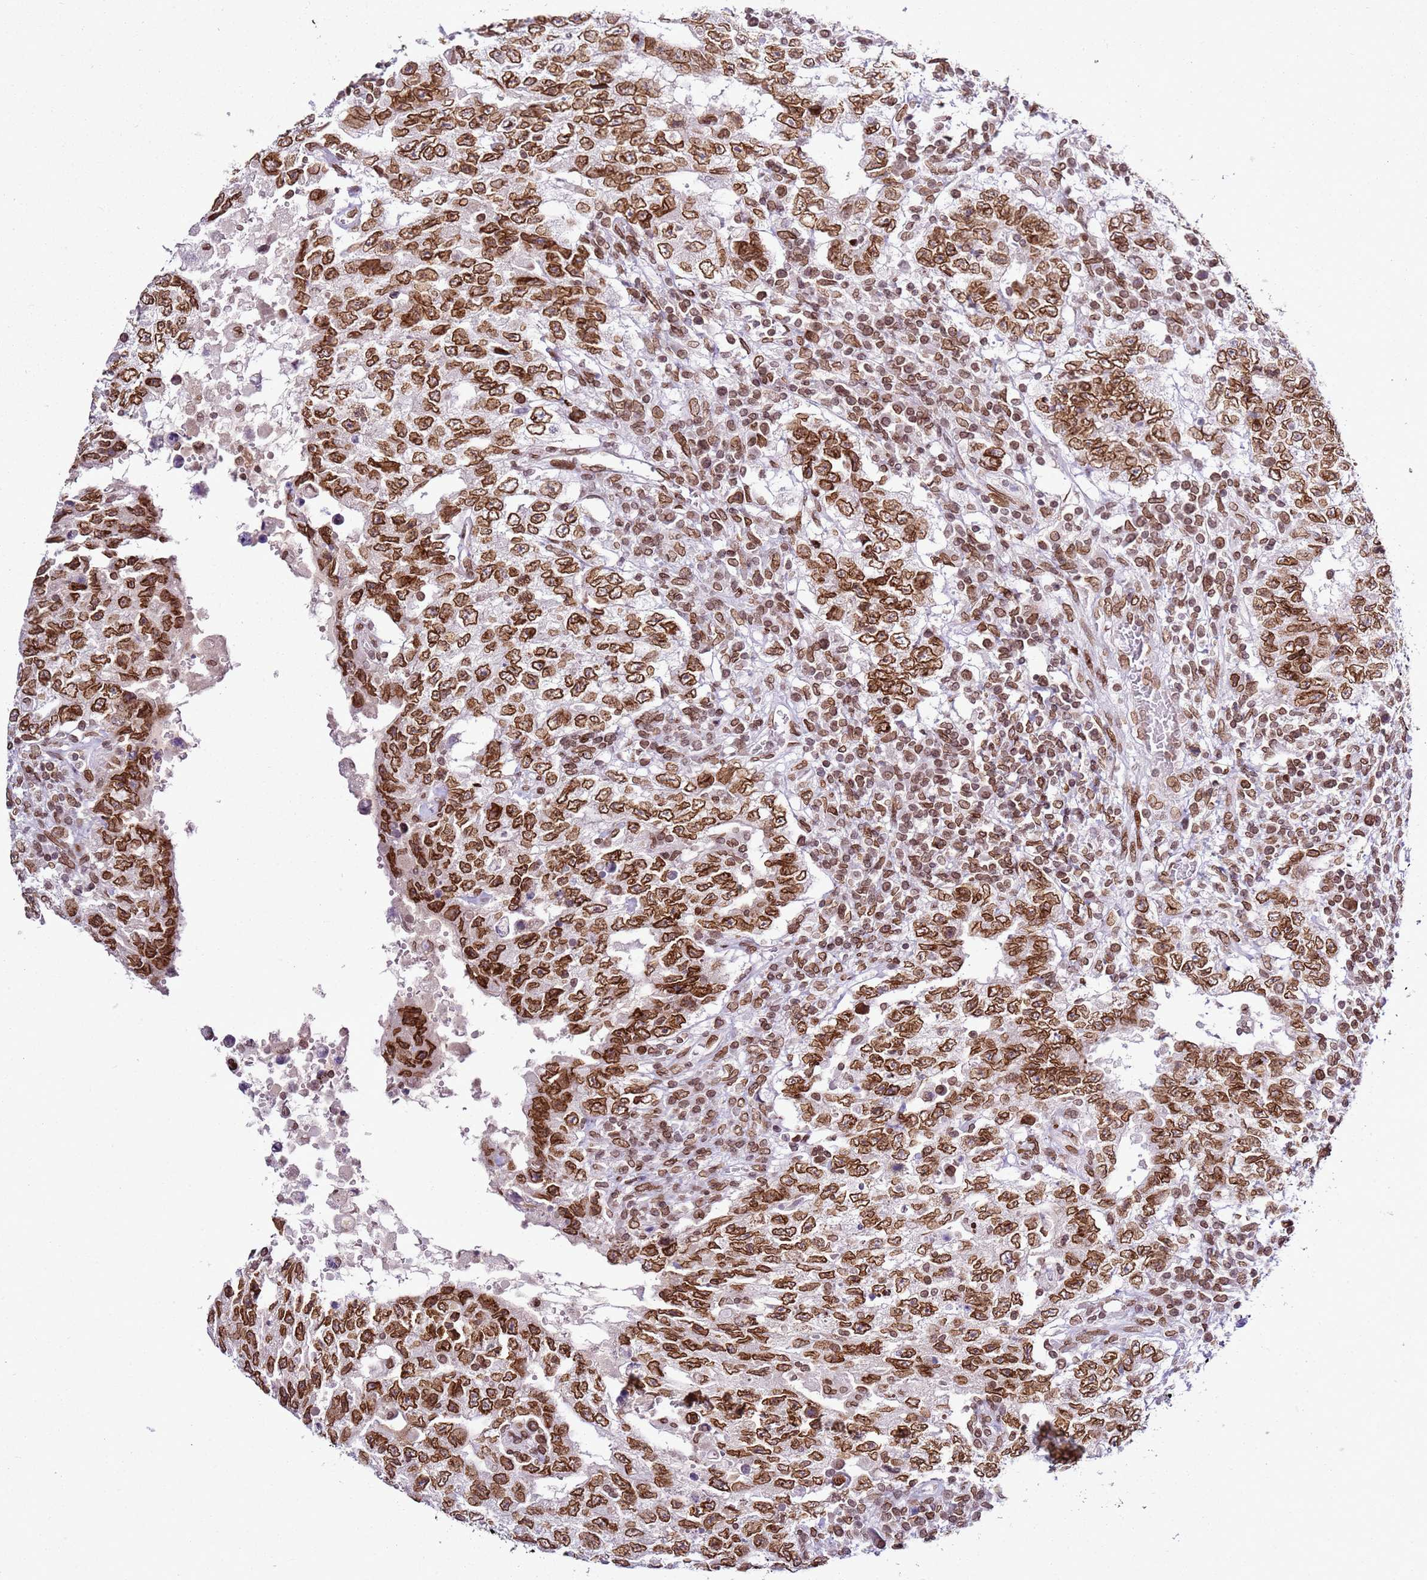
{"staining": {"intensity": "strong", "quantity": ">75%", "location": "cytoplasmic/membranous,nuclear"}, "tissue": "testis cancer", "cell_type": "Tumor cells", "image_type": "cancer", "snomed": [{"axis": "morphology", "description": "Carcinoma, Embryonal, NOS"}, {"axis": "topography", "description": "Testis"}], "caption": "Protein positivity by immunohistochemistry demonstrates strong cytoplasmic/membranous and nuclear staining in about >75% of tumor cells in embryonal carcinoma (testis).", "gene": "POU6F1", "patient": {"sex": "male", "age": 26}}